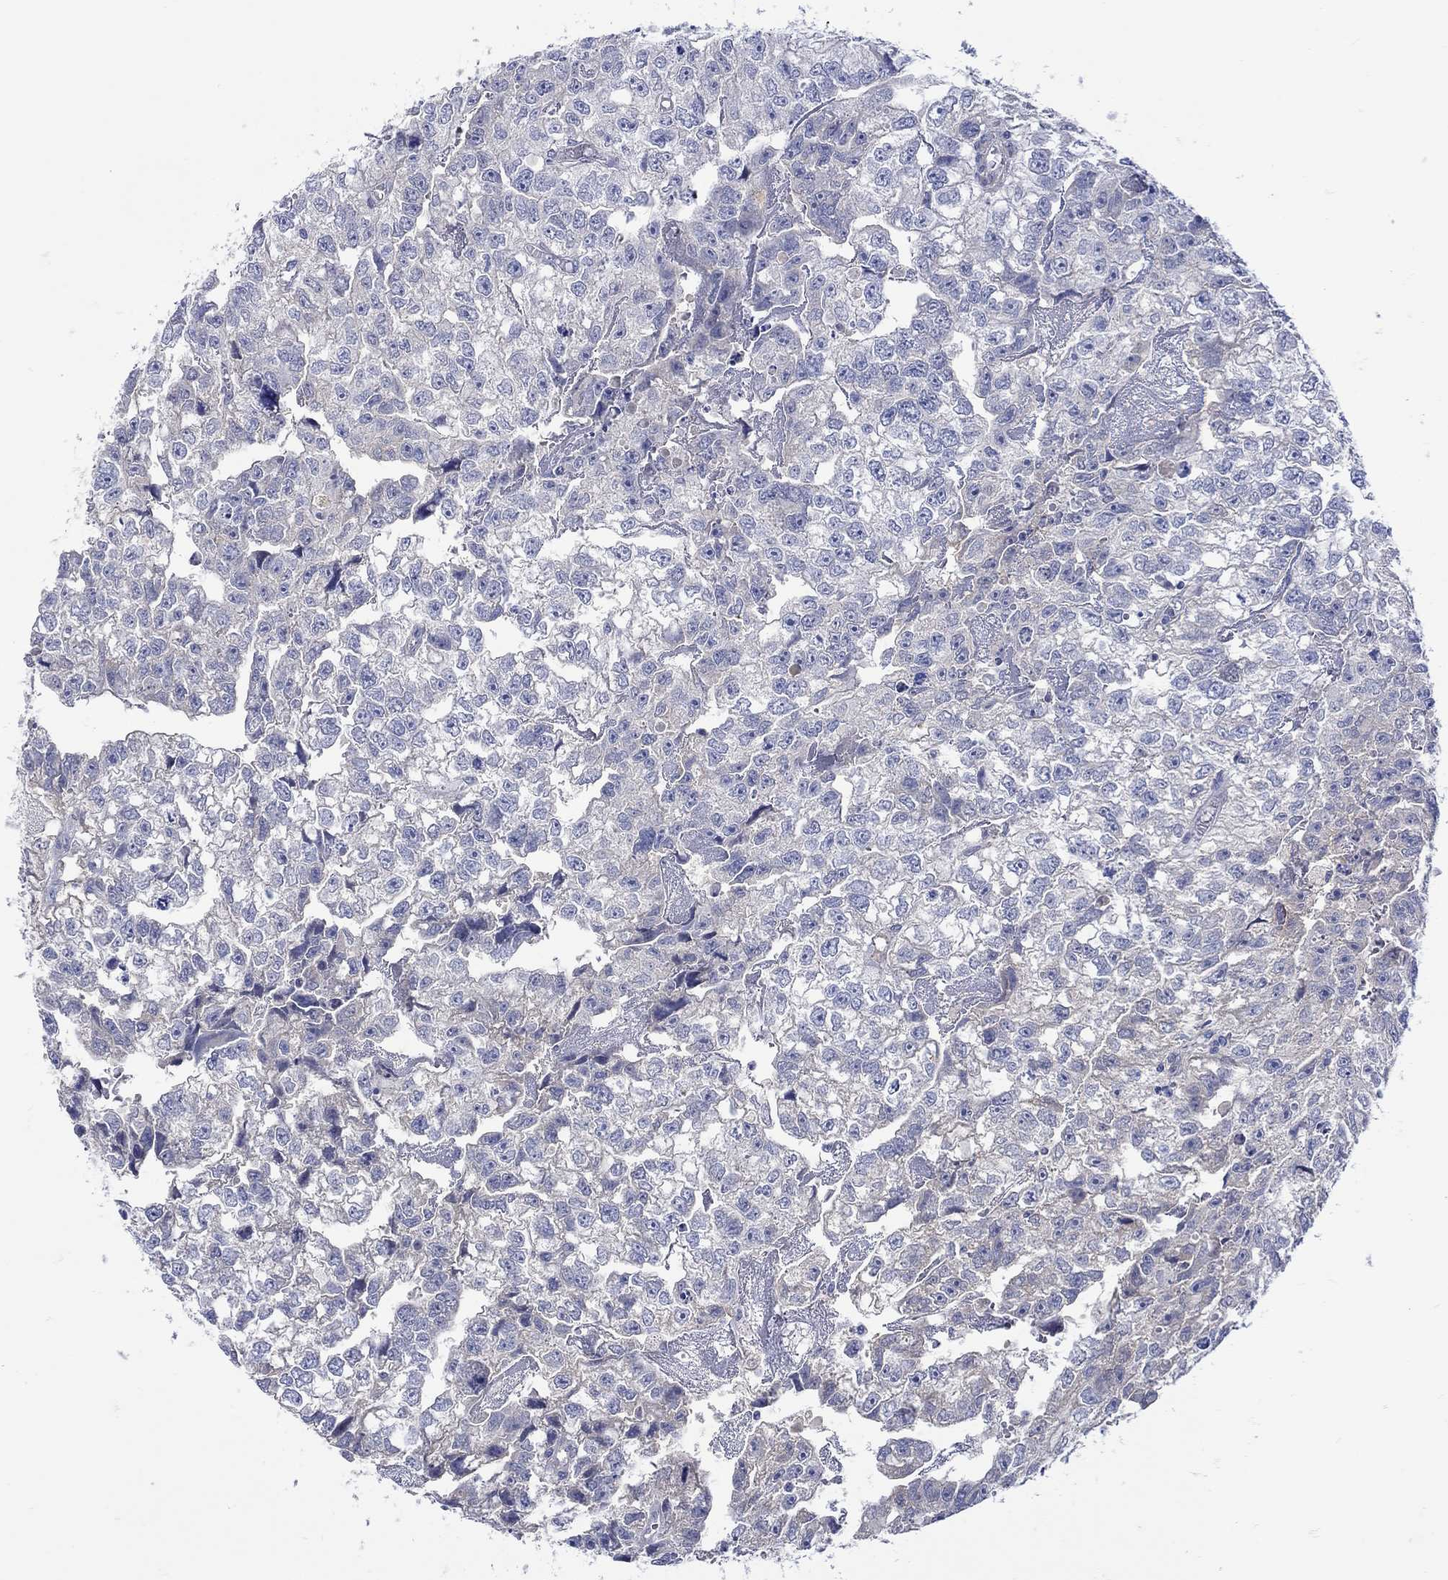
{"staining": {"intensity": "negative", "quantity": "none", "location": "none"}, "tissue": "testis cancer", "cell_type": "Tumor cells", "image_type": "cancer", "snomed": [{"axis": "morphology", "description": "Carcinoma, Embryonal, NOS"}, {"axis": "morphology", "description": "Teratoma, malignant, NOS"}, {"axis": "topography", "description": "Testis"}], "caption": "Testis cancer (embryonal carcinoma) was stained to show a protein in brown. There is no significant expression in tumor cells.", "gene": "MSI1", "patient": {"sex": "male", "age": 44}}